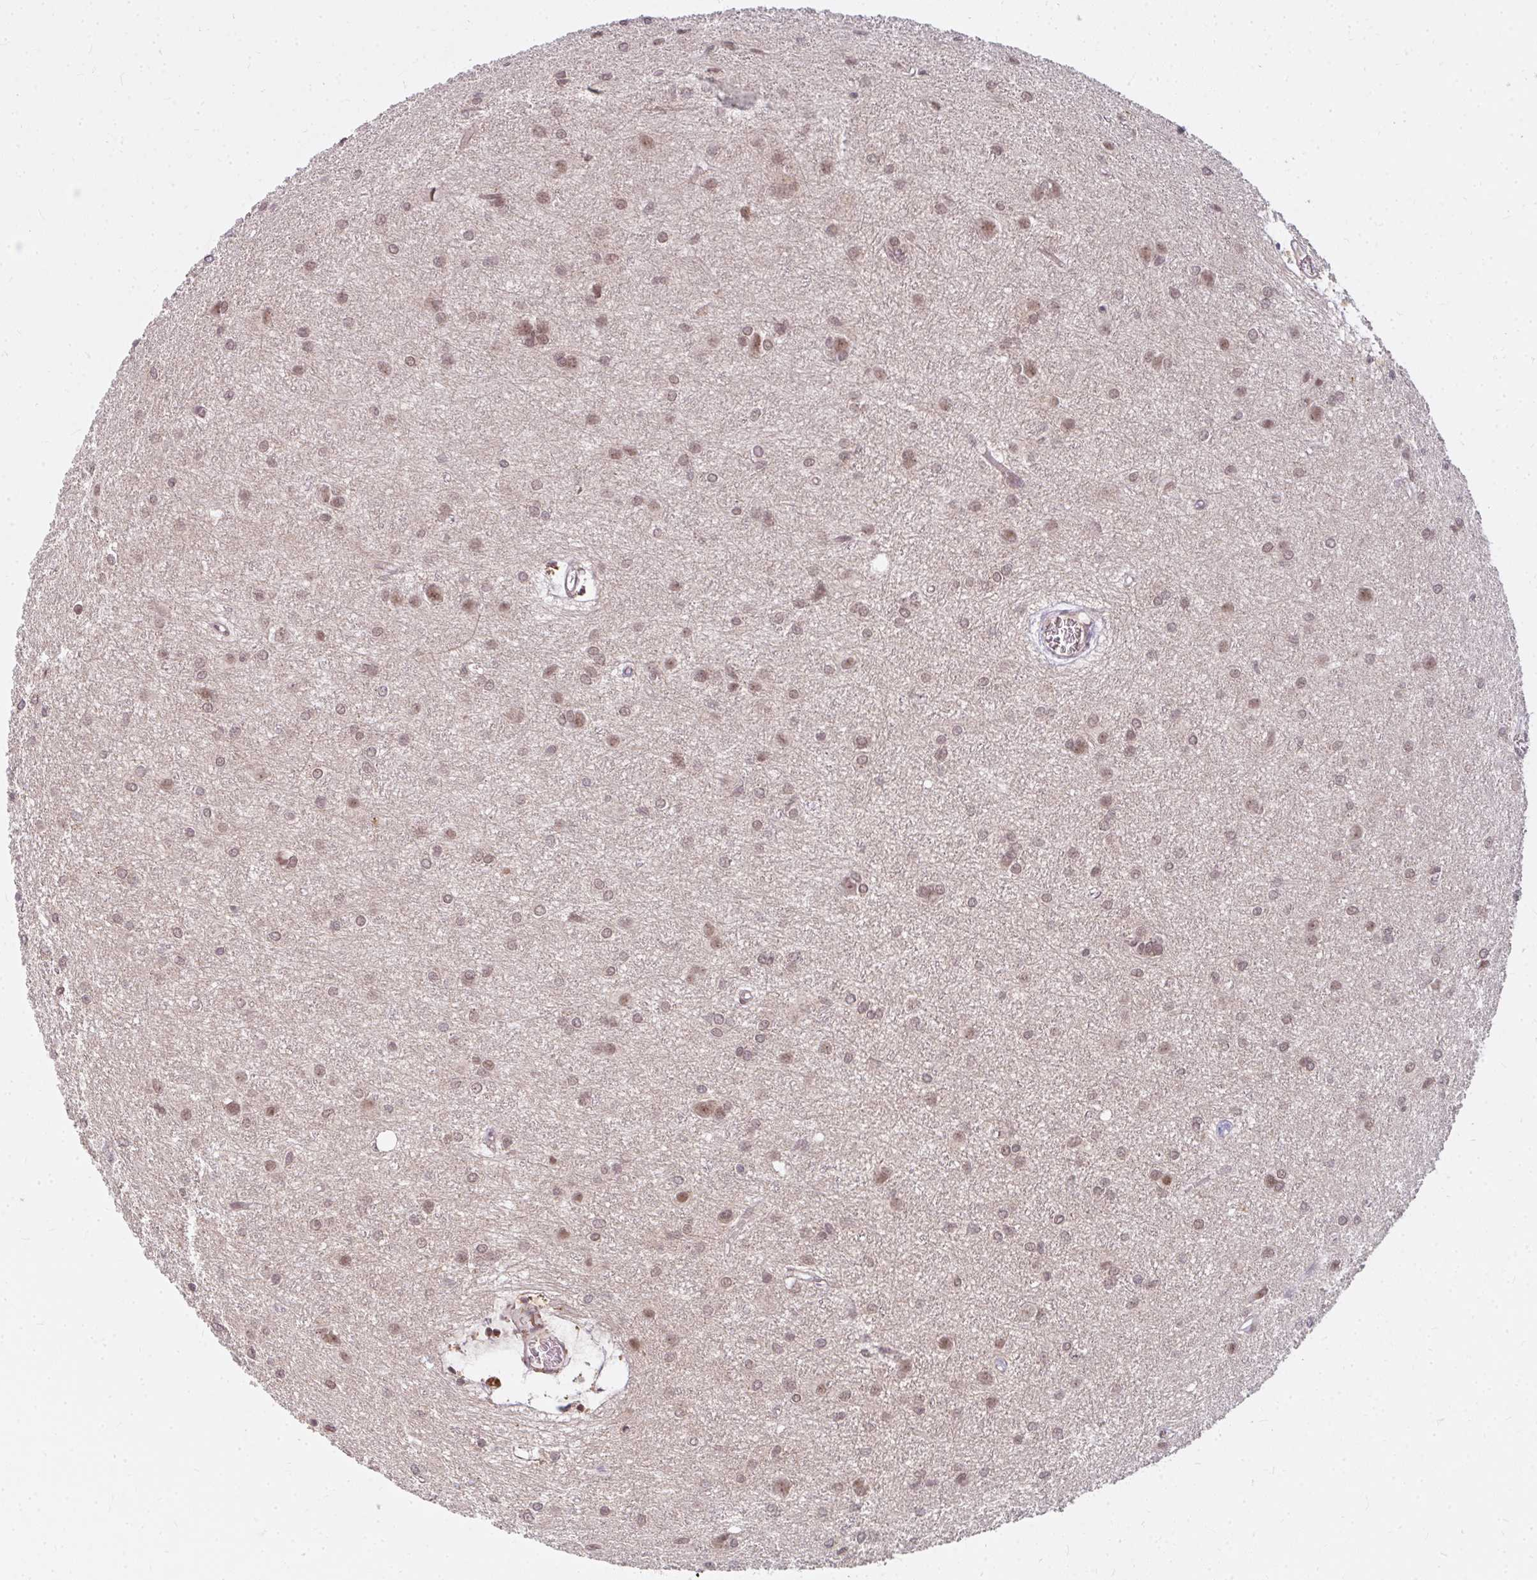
{"staining": {"intensity": "moderate", "quantity": "25%-75%", "location": "nuclear"}, "tissue": "glioma", "cell_type": "Tumor cells", "image_type": "cancer", "snomed": [{"axis": "morphology", "description": "Glioma, malignant, High grade"}, {"axis": "topography", "description": "Brain"}], "caption": "A histopathology image of human malignant high-grade glioma stained for a protein demonstrates moderate nuclear brown staining in tumor cells.", "gene": "GTF3C6", "patient": {"sex": "female", "age": 50}}